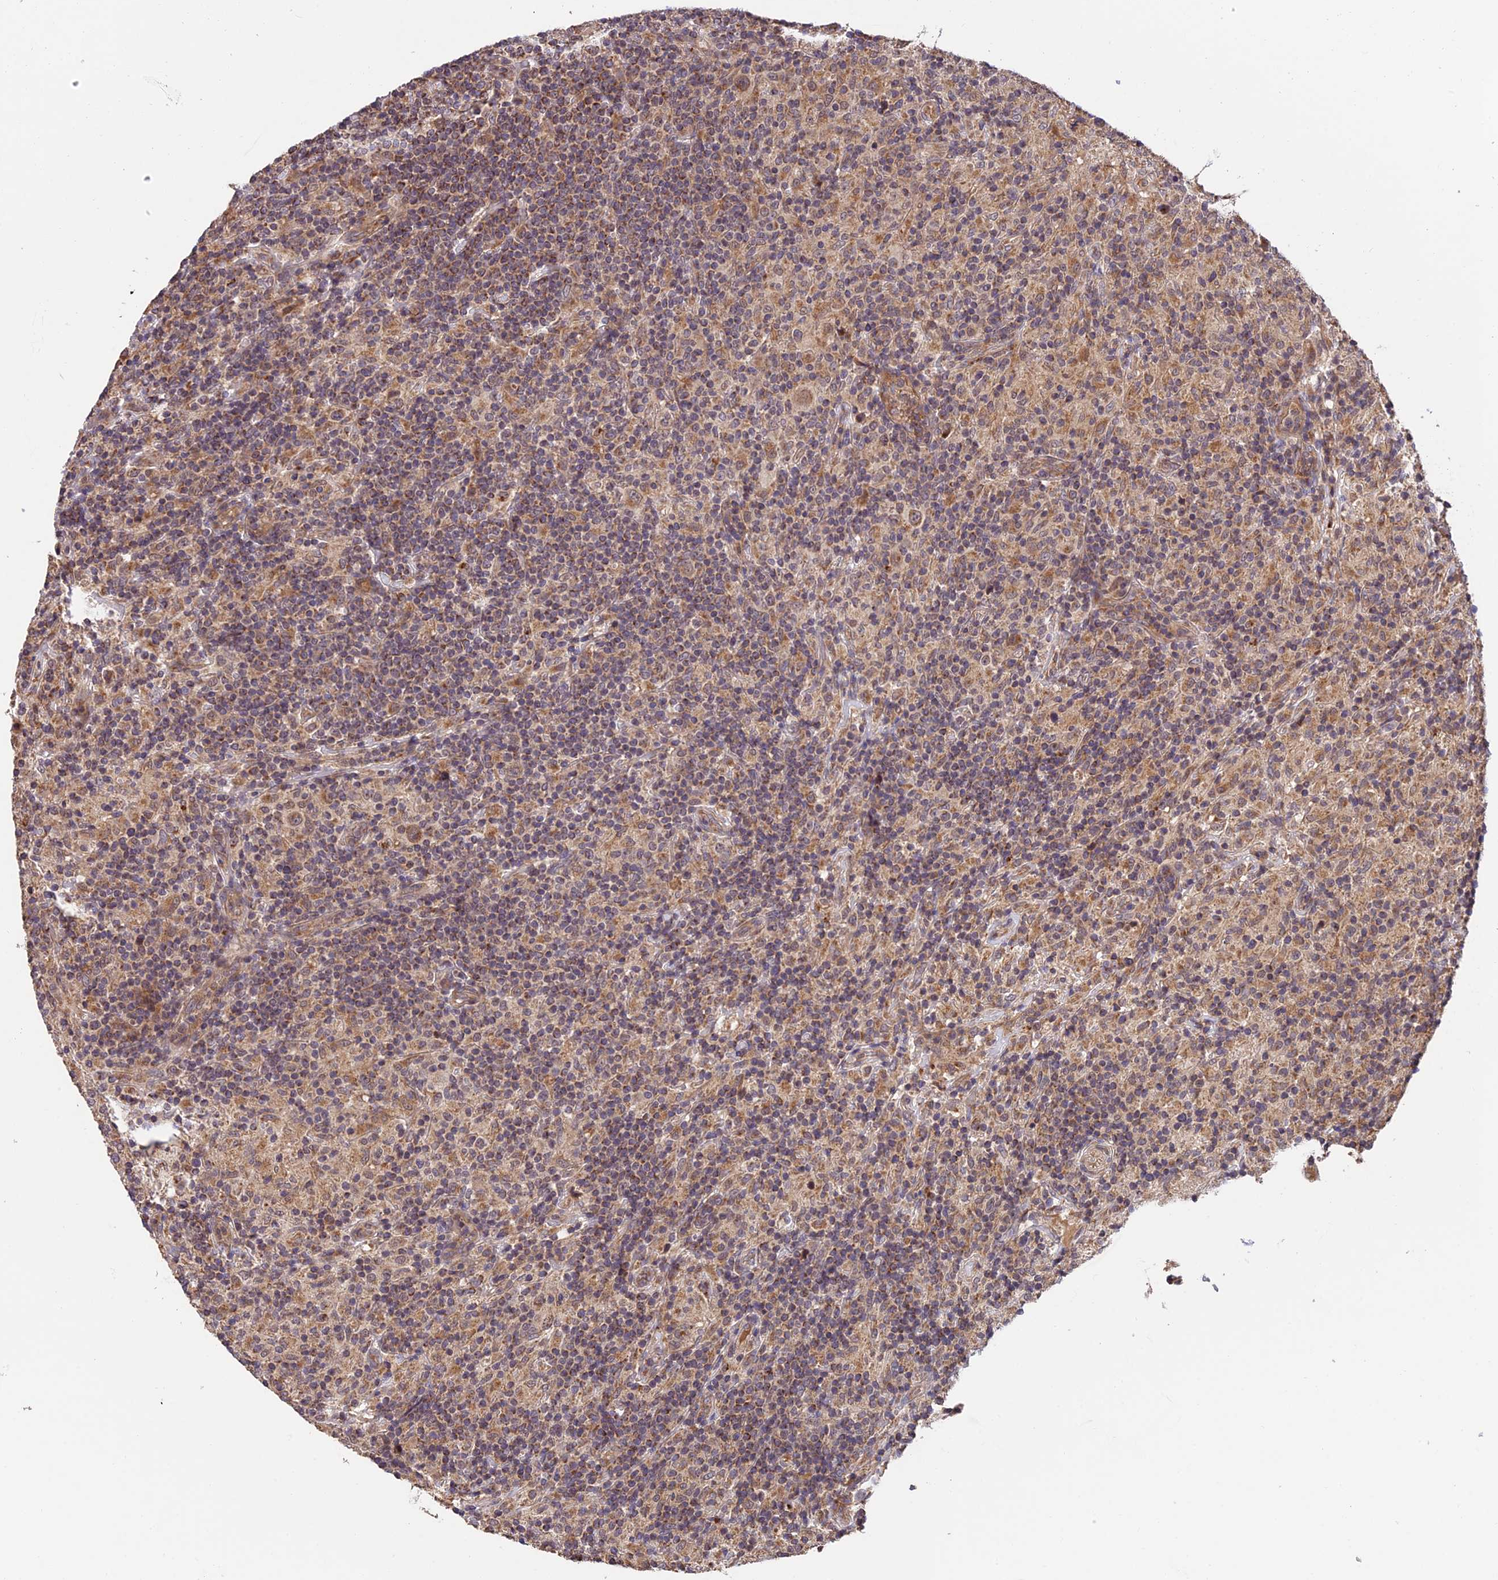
{"staining": {"intensity": "moderate", "quantity": "25%-75%", "location": "cytoplasmic/membranous"}, "tissue": "lymphoma", "cell_type": "Tumor cells", "image_type": "cancer", "snomed": [{"axis": "morphology", "description": "Hodgkin's disease, NOS"}, {"axis": "topography", "description": "Lymph node"}], "caption": "DAB immunohistochemical staining of human lymphoma shows moderate cytoplasmic/membranous protein expression in about 25%-75% of tumor cells. (brown staining indicates protein expression, while blue staining denotes nuclei).", "gene": "MNS1", "patient": {"sex": "male", "age": 70}}